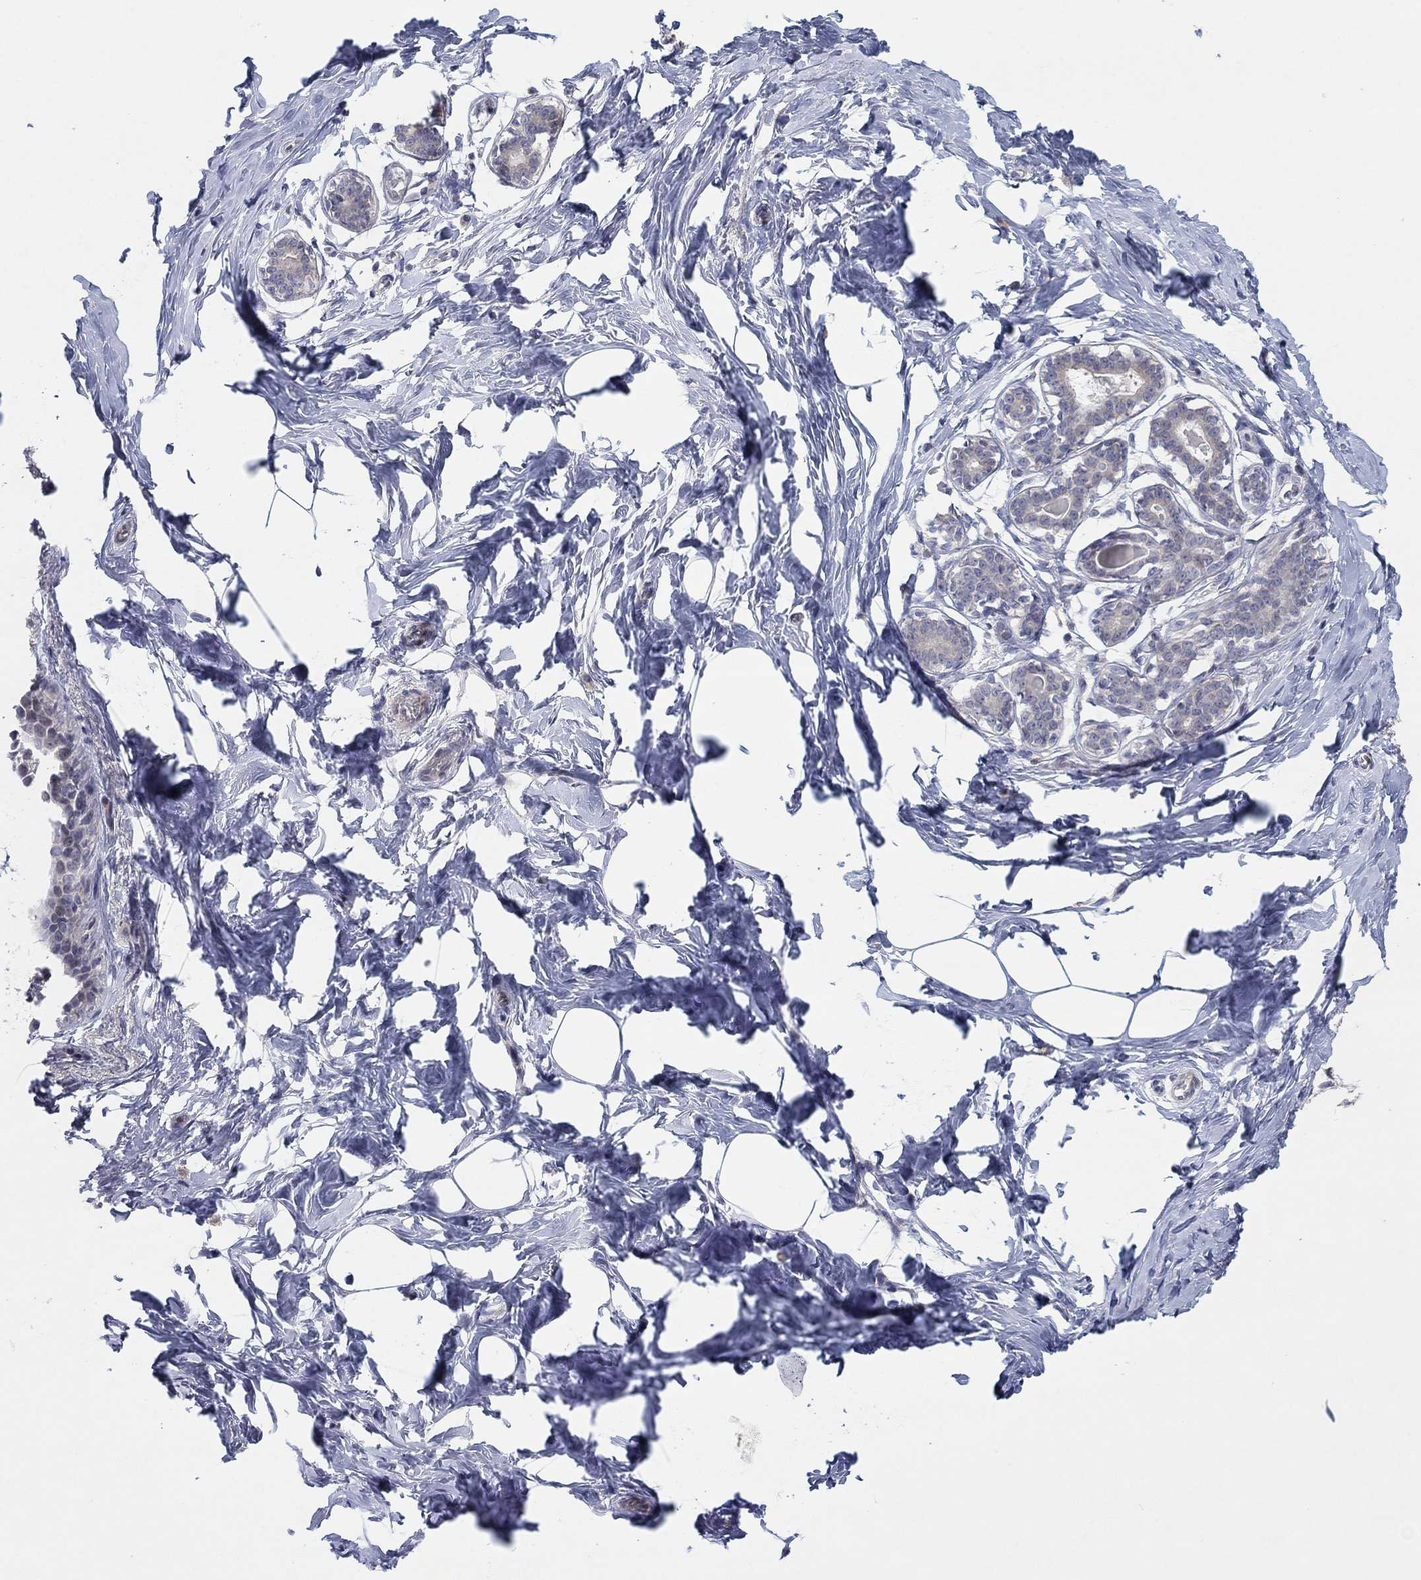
{"staining": {"intensity": "negative", "quantity": "none", "location": "none"}, "tissue": "breast", "cell_type": "Adipocytes", "image_type": "normal", "snomed": [{"axis": "morphology", "description": "Normal tissue, NOS"}, {"axis": "morphology", "description": "Lobular carcinoma, in situ"}, {"axis": "topography", "description": "Breast"}], "caption": "Immunohistochemistry of normal human breast reveals no staining in adipocytes.", "gene": "AMN1", "patient": {"sex": "female", "age": 35}}